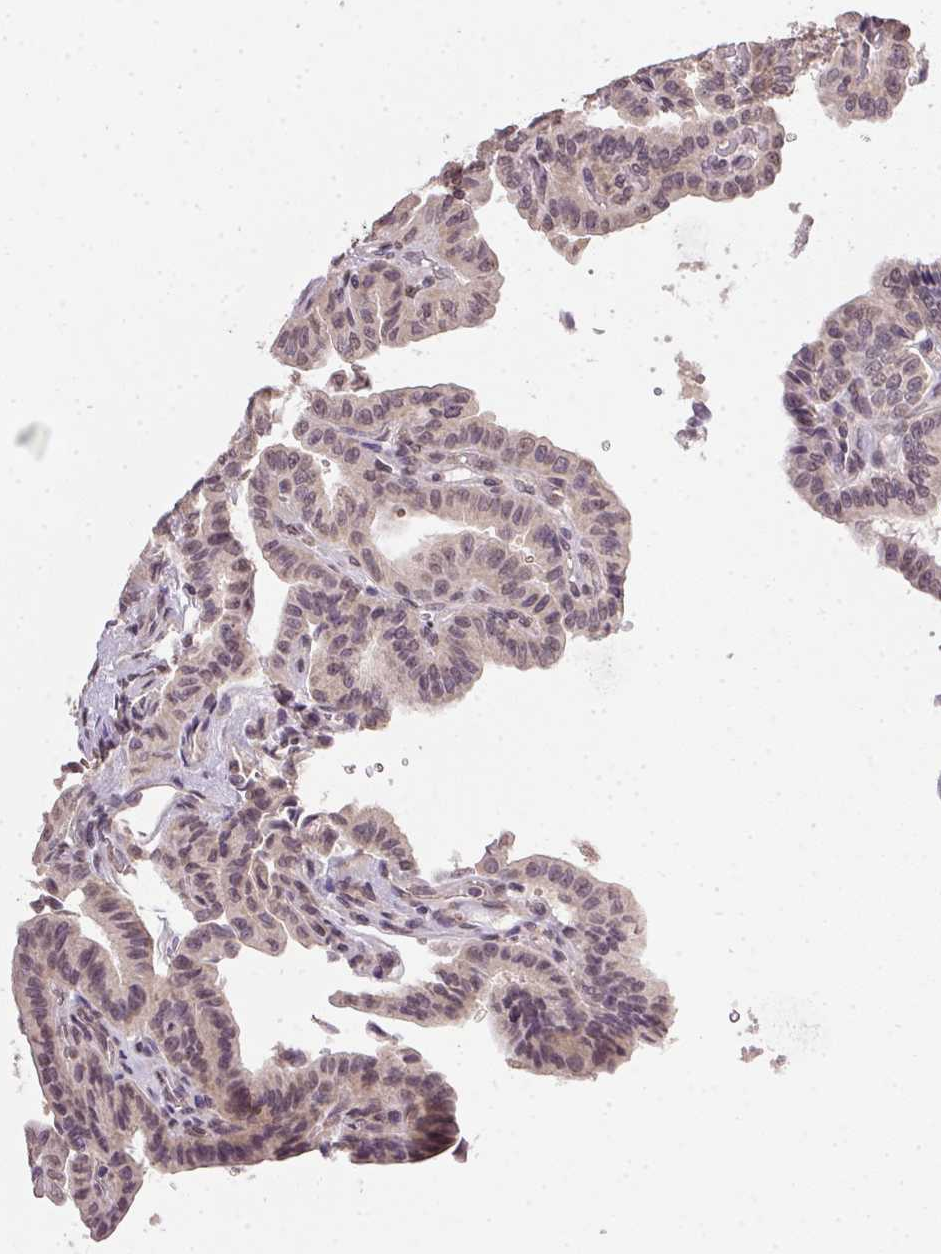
{"staining": {"intensity": "weak", "quantity": "<25%", "location": "cytoplasmic/membranous,nuclear"}, "tissue": "thyroid cancer", "cell_type": "Tumor cells", "image_type": "cancer", "snomed": [{"axis": "morphology", "description": "Papillary adenocarcinoma, NOS"}, {"axis": "topography", "description": "Thyroid gland"}], "caption": "This is an immunohistochemistry histopathology image of thyroid cancer. There is no staining in tumor cells.", "gene": "PPP4R4", "patient": {"sex": "male", "age": 87}}